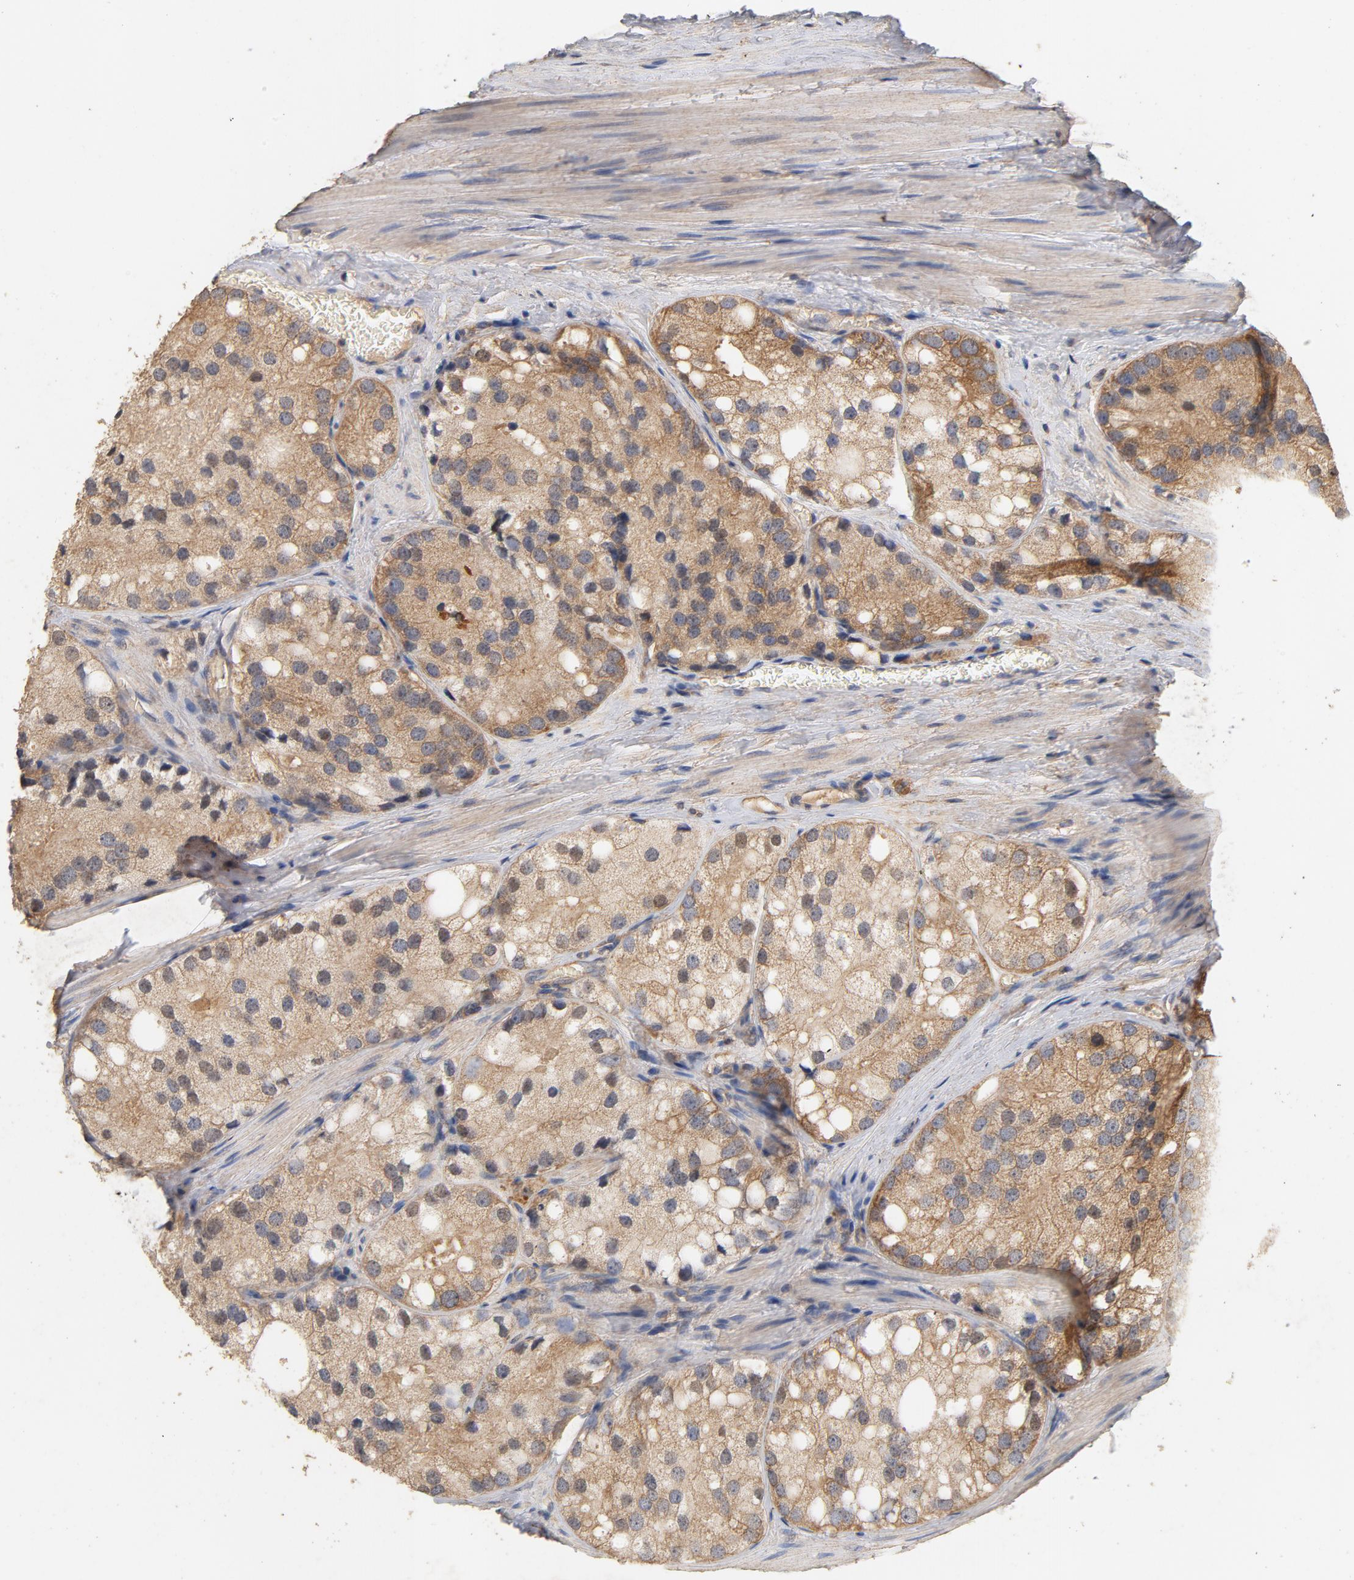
{"staining": {"intensity": "moderate", "quantity": ">75%", "location": "cytoplasmic/membranous"}, "tissue": "prostate cancer", "cell_type": "Tumor cells", "image_type": "cancer", "snomed": [{"axis": "morphology", "description": "Adenocarcinoma, Low grade"}, {"axis": "topography", "description": "Prostate"}], "caption": "Human low-grade adenocarcinoma (prostate) stained with a protein marker shows moderate staining in tumor cells.", "gene": "DDX6", "patient": {"sex": "male", "age": 69}}